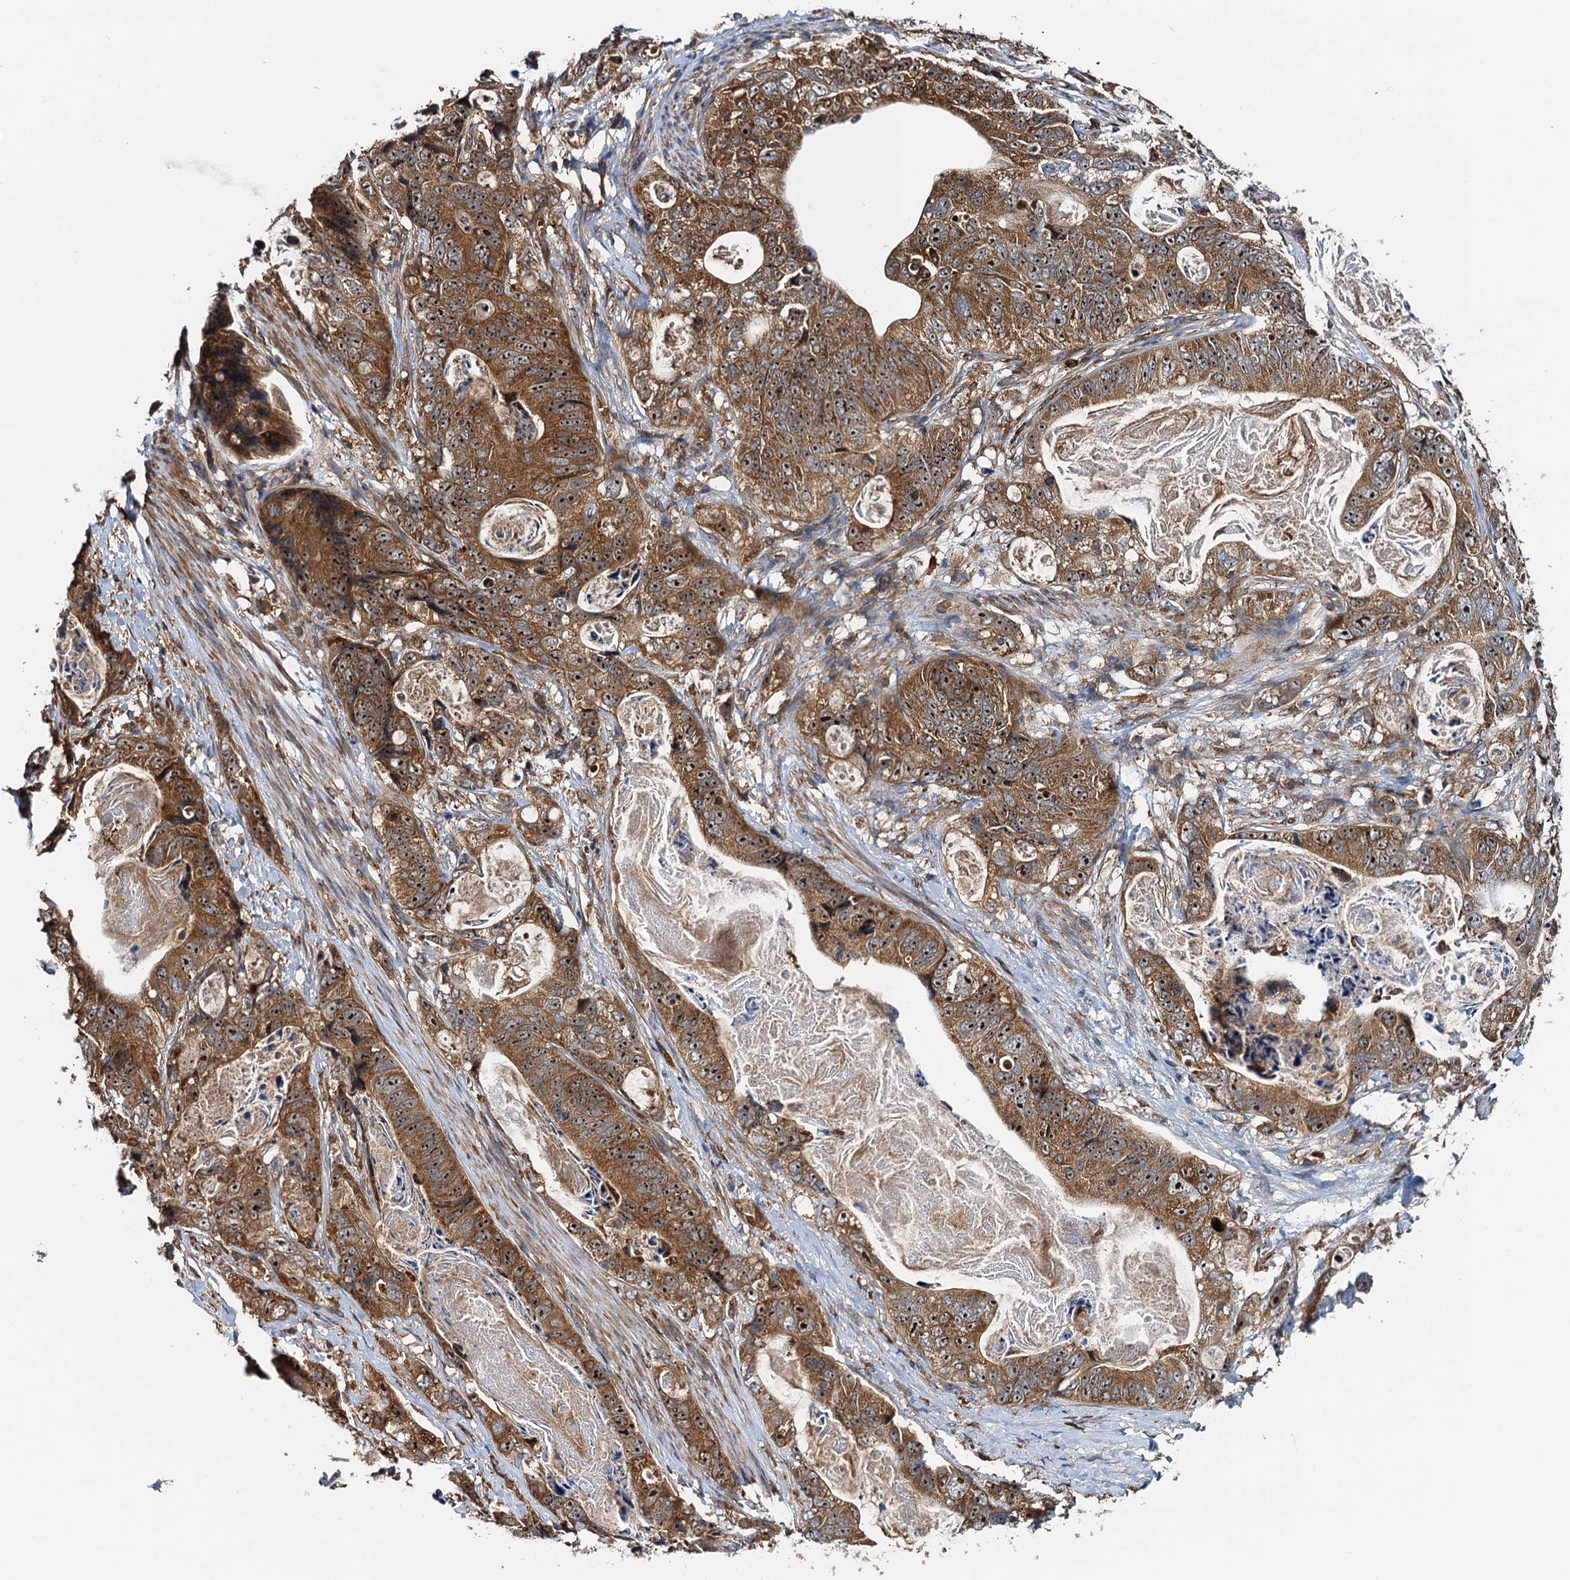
{"staining": {"intensity": "moderate", "quantity": ">75%", "location": "cytoplasmic/membranous,nuclear"}, "tissue": "stomach cancer", "cell_type": "Tumor cells", "image_type": "cancer", "snomed": [{"axis": "morphology", "description": "Normal tissue, NOS"}, {"axis": "morphology", "description": "Adenocarcinoma, NOS"}, {"axis": "topography", "description": "Stomach"}], "caption": "This image displays IHC staining of human adenocarcinoma (stomach), with medium moderate cytoplasmic/membranous and nuclear positivity in approximately >75% of tumor cells.", "gene": "USP6NL", "patient": {"sex": "female", "age": 89}}